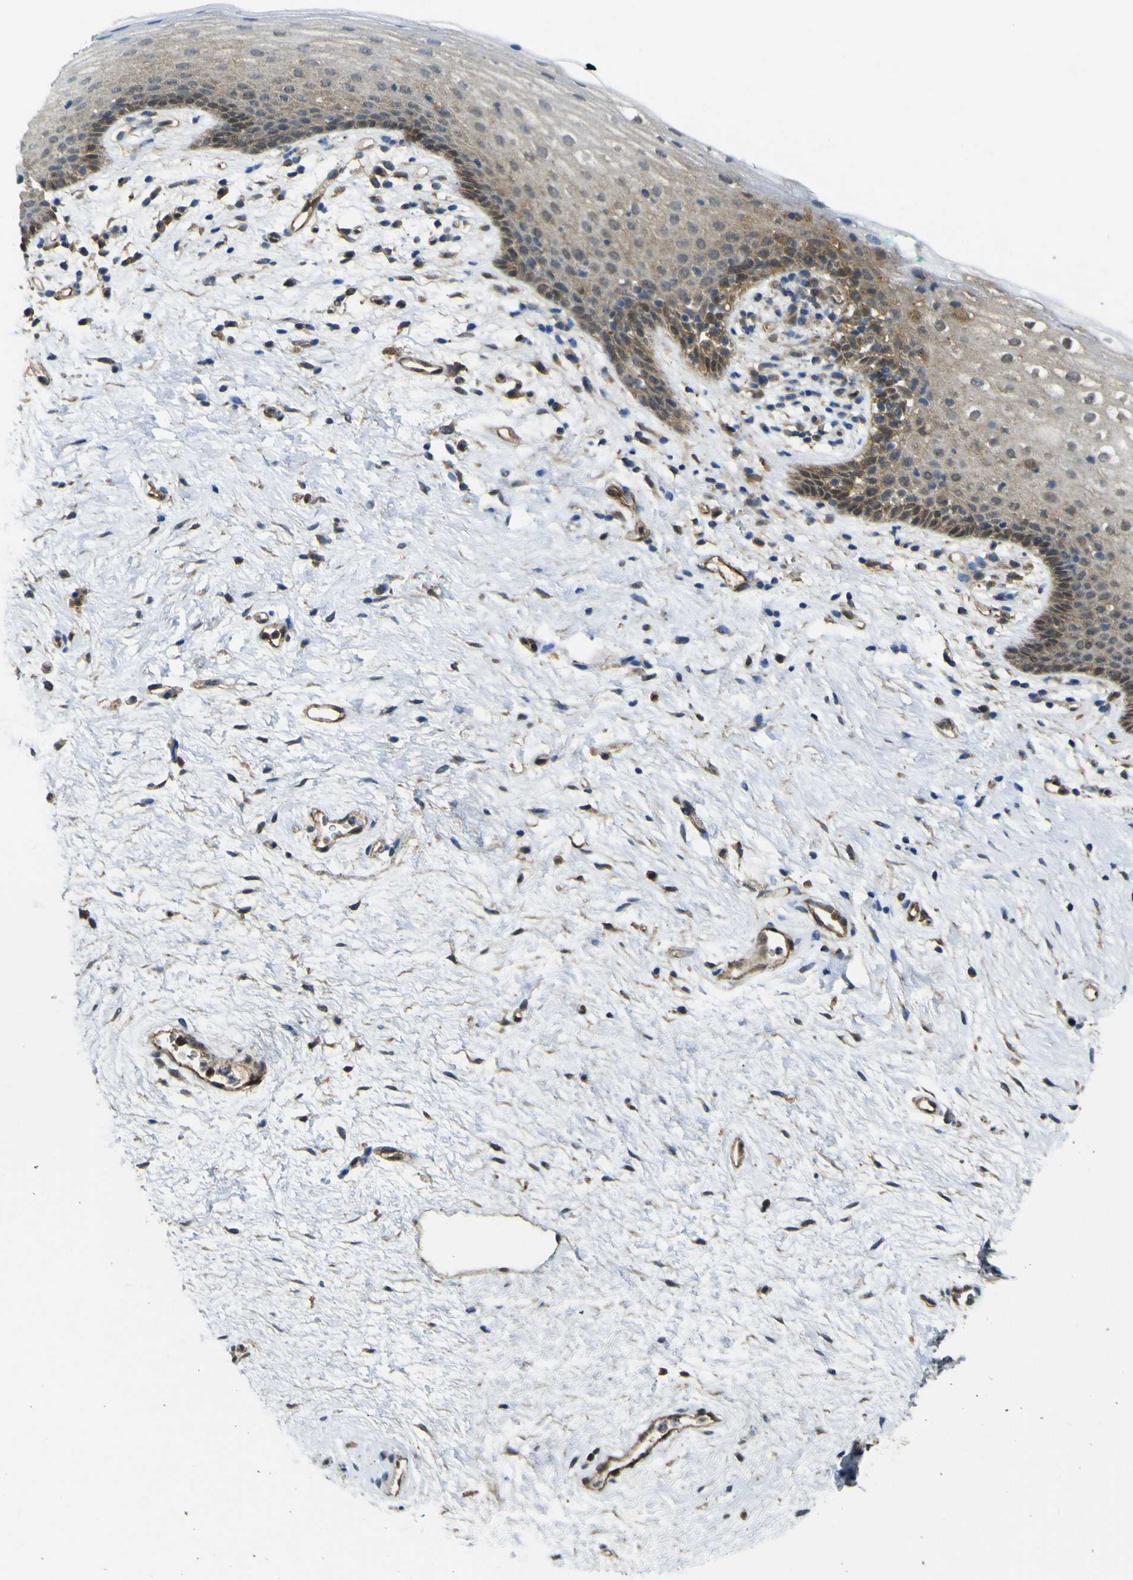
{"staining": {"intensity": "moderate", "quantity": "<25%", "location": "cytoplasmic/membranous"}, "tissue": "vagina", "cell_type": "Squamous epithelial cells", "image_type": "normal", "snomed": [{"axis": "morphology", "description": "Normal tissue, NOS"}, {"axis": "topography", "description": "Vagina"}], "caption": "The immunohistochemical stain highlights moderate cytoplasmic/membranous expression in squamous epithelial cells of normal vagina.", "gene": "YWHAG", "patient": {"sex": "female", "age": 44}}